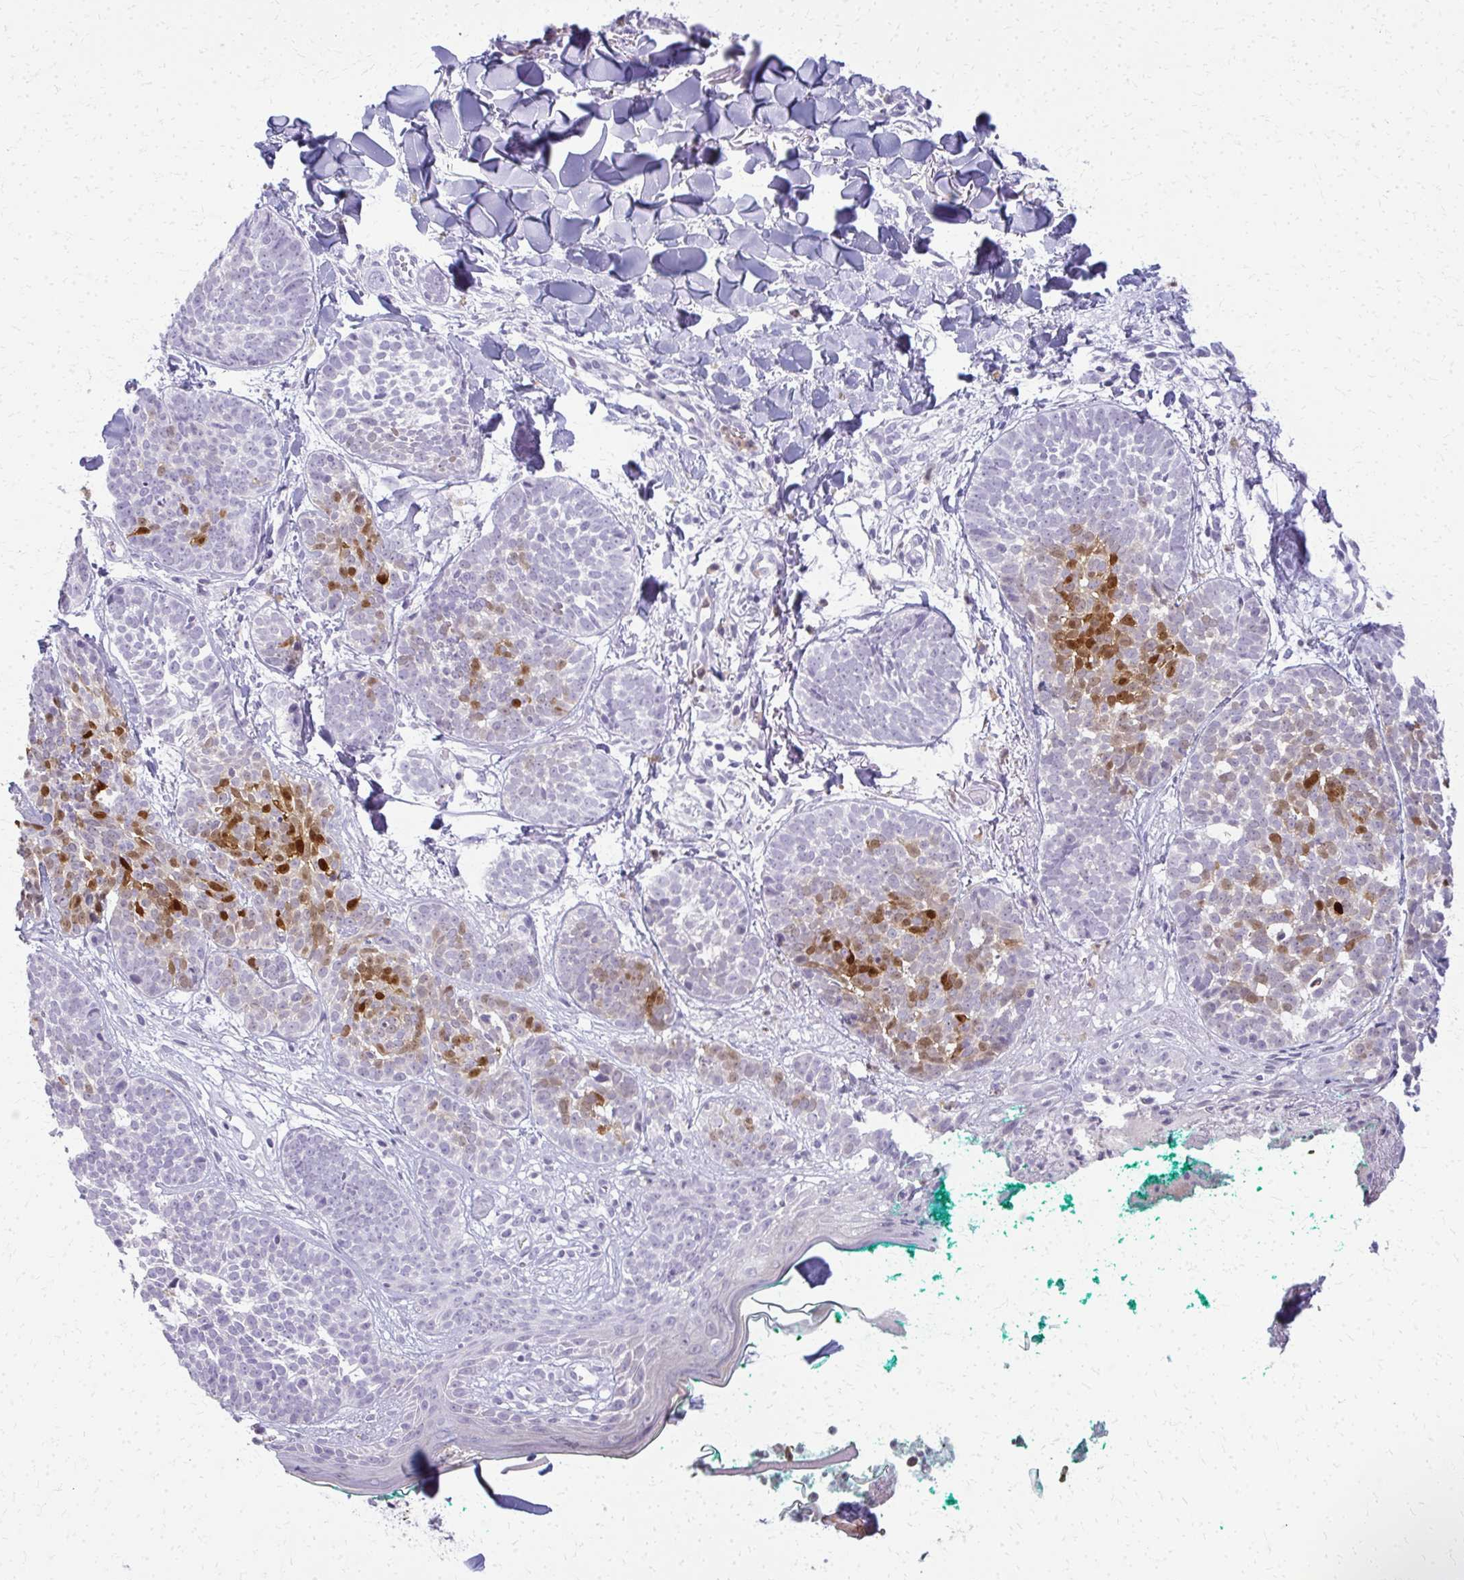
{"staining": {"intensity": "strong", "quantity": "<25%", "location": "cytoplasmic/membranous,nuclear"}, "tissue": "skin cancer", "cell_type": "Tumor cells", "image_type": "cancer", "snomed": [{"axis": "morphology", "description": "Basal cell carcinoma"}, {"axis": "topography", "description": "Skin"}, {"axis": "topography", "description": "Skin of neck"}, {"axis": "topography", "description": "Skin of shoulder"}, {"axis": "topography", "description": "Skin of back"}], "caption": "A medium amount of strong cytoplasmic/membranous and nuclear positivity is appreciated in about <25% of tumor cells in skin cancer tissue.", "gene": "CA3", "patient": {"sex": "male", "age": 80}}